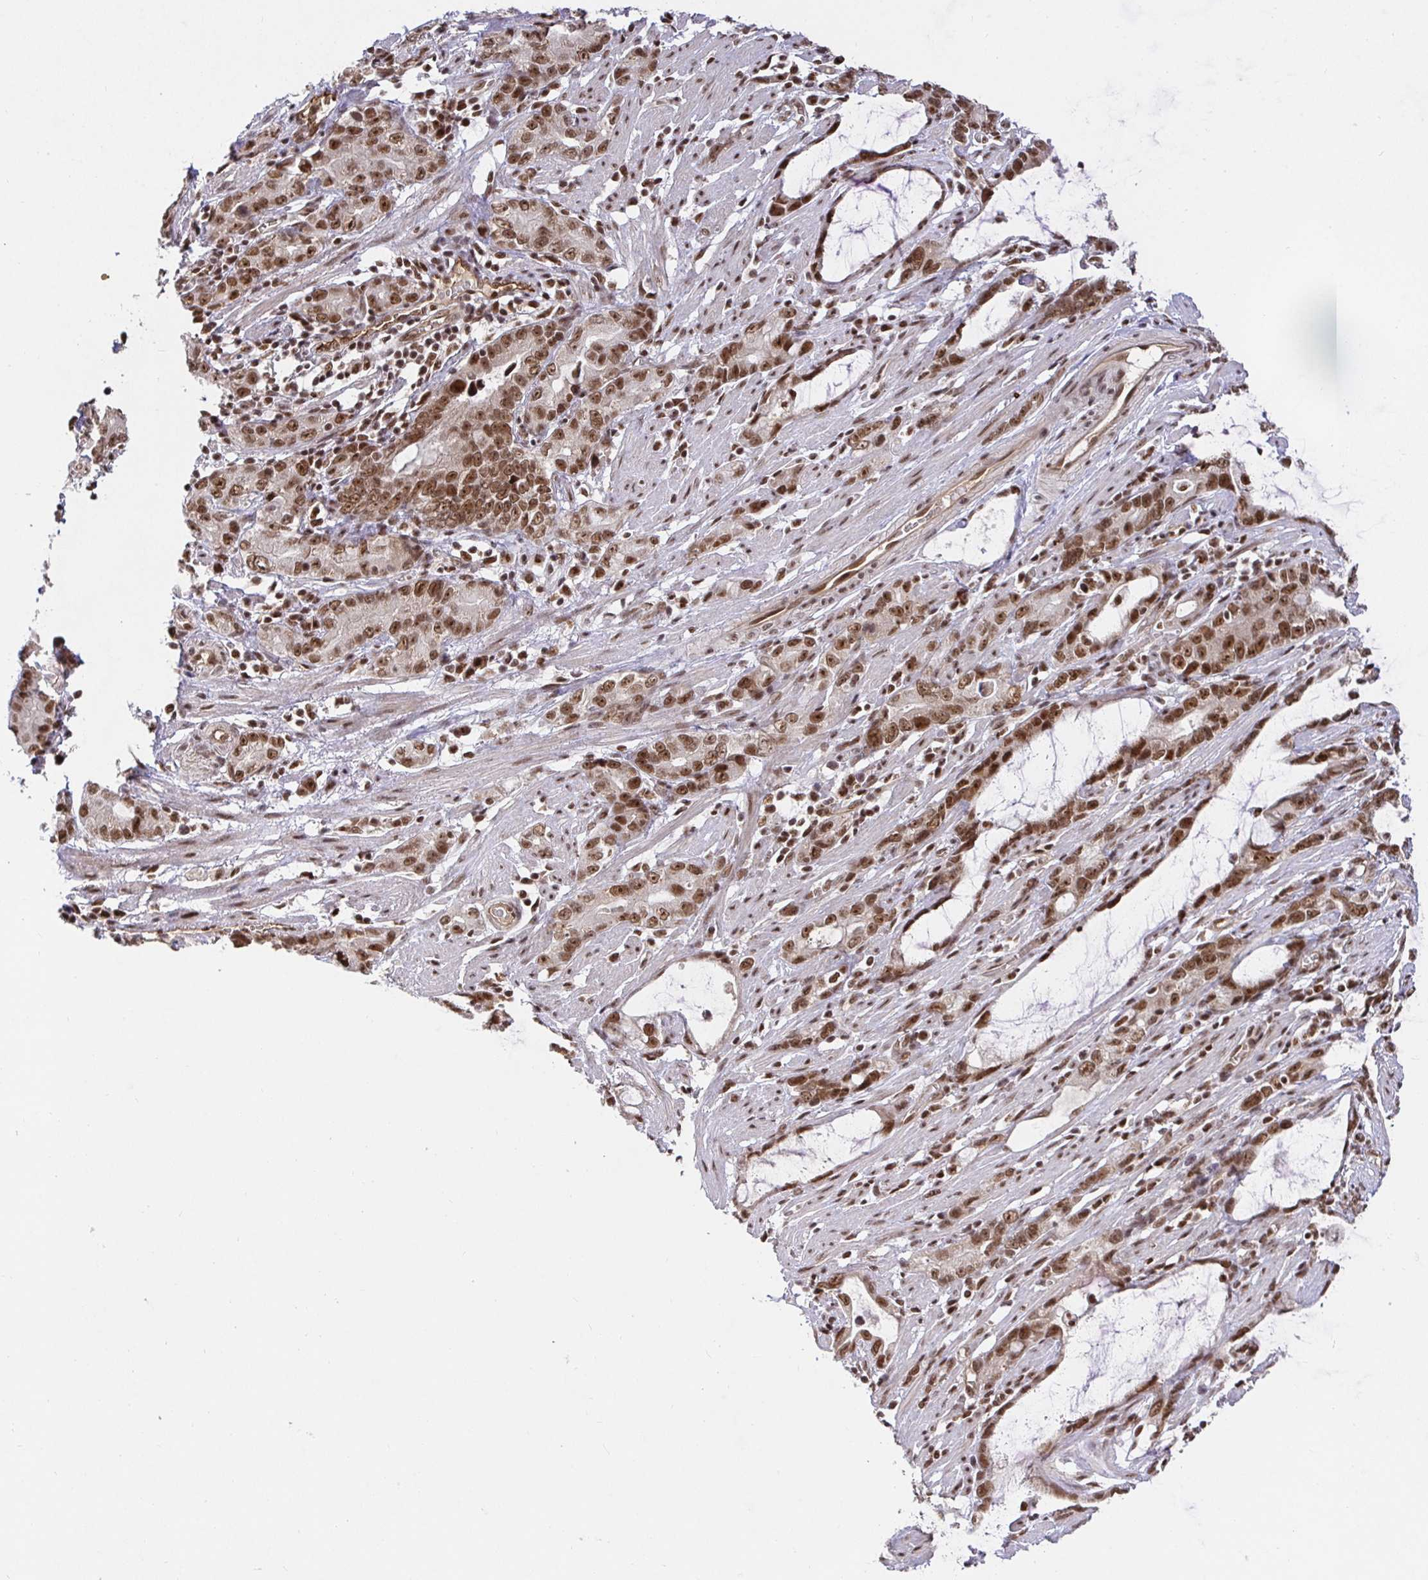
{"staining": {"intensity": "moderate", "quantity": ">75%", "location": "nuclear"}, "tissue": "stomach cancer", "cell_type": "Tumor cells", "image_type": "cancer", "snomed": [{"axis": "morphology", "description": "Adenocarcinoma, NOS"}, {"axis": "topography", "description": "Stomach"}], "caption": "Moderate nuclear protein expression is identified in about >75% of tumor cells in adenocarcinoma (stomach).", "gene": "USF1", "patient": {"sex": "male", "age": 55}}